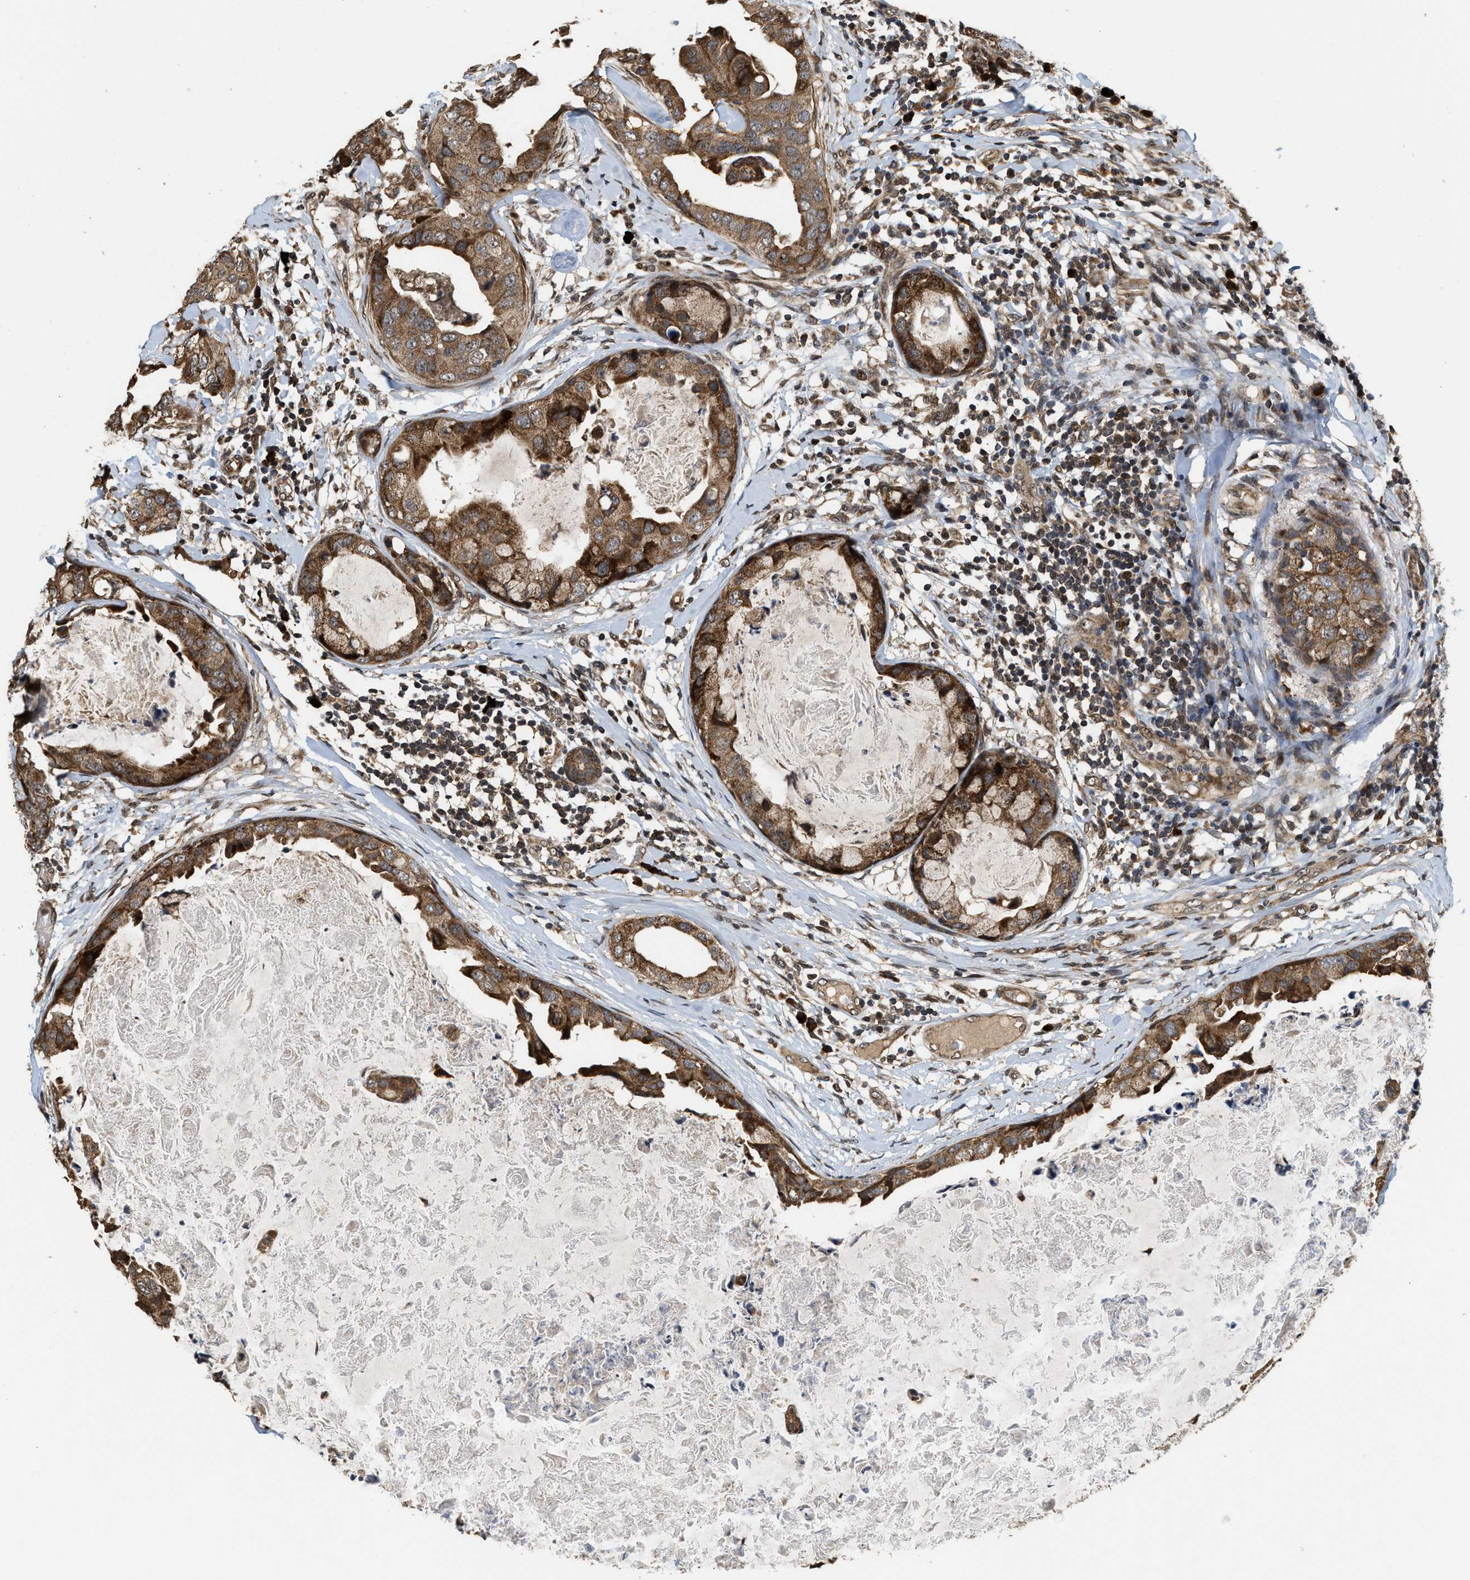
{"staining": {"intensity": "moderate", "quantity": ">75%", "location": "cytoplasmic/membranous"}, "tissue": "breast cancer", "cell_type": "Tumor cells", "image_type": "cancer", "snomed": [{"axis": "morphology", "description": "Duct carcinoma"}, {"axis": "topography", "description": "Breast"}], "caption": "Brown immunohistochemical staining in breast intraductal carcinoma demonstrates moderate cytoplasmic/membranous positivity in approximately >75% of tumor cells. The staining was performed using DAB (3,3'-diaminobenzidine), with brown indicating positive protein expression. Nuclei are stained blue with hematoxylin.", "gene": "ELP2", "patient": {"sex": "female", "age": 40}}